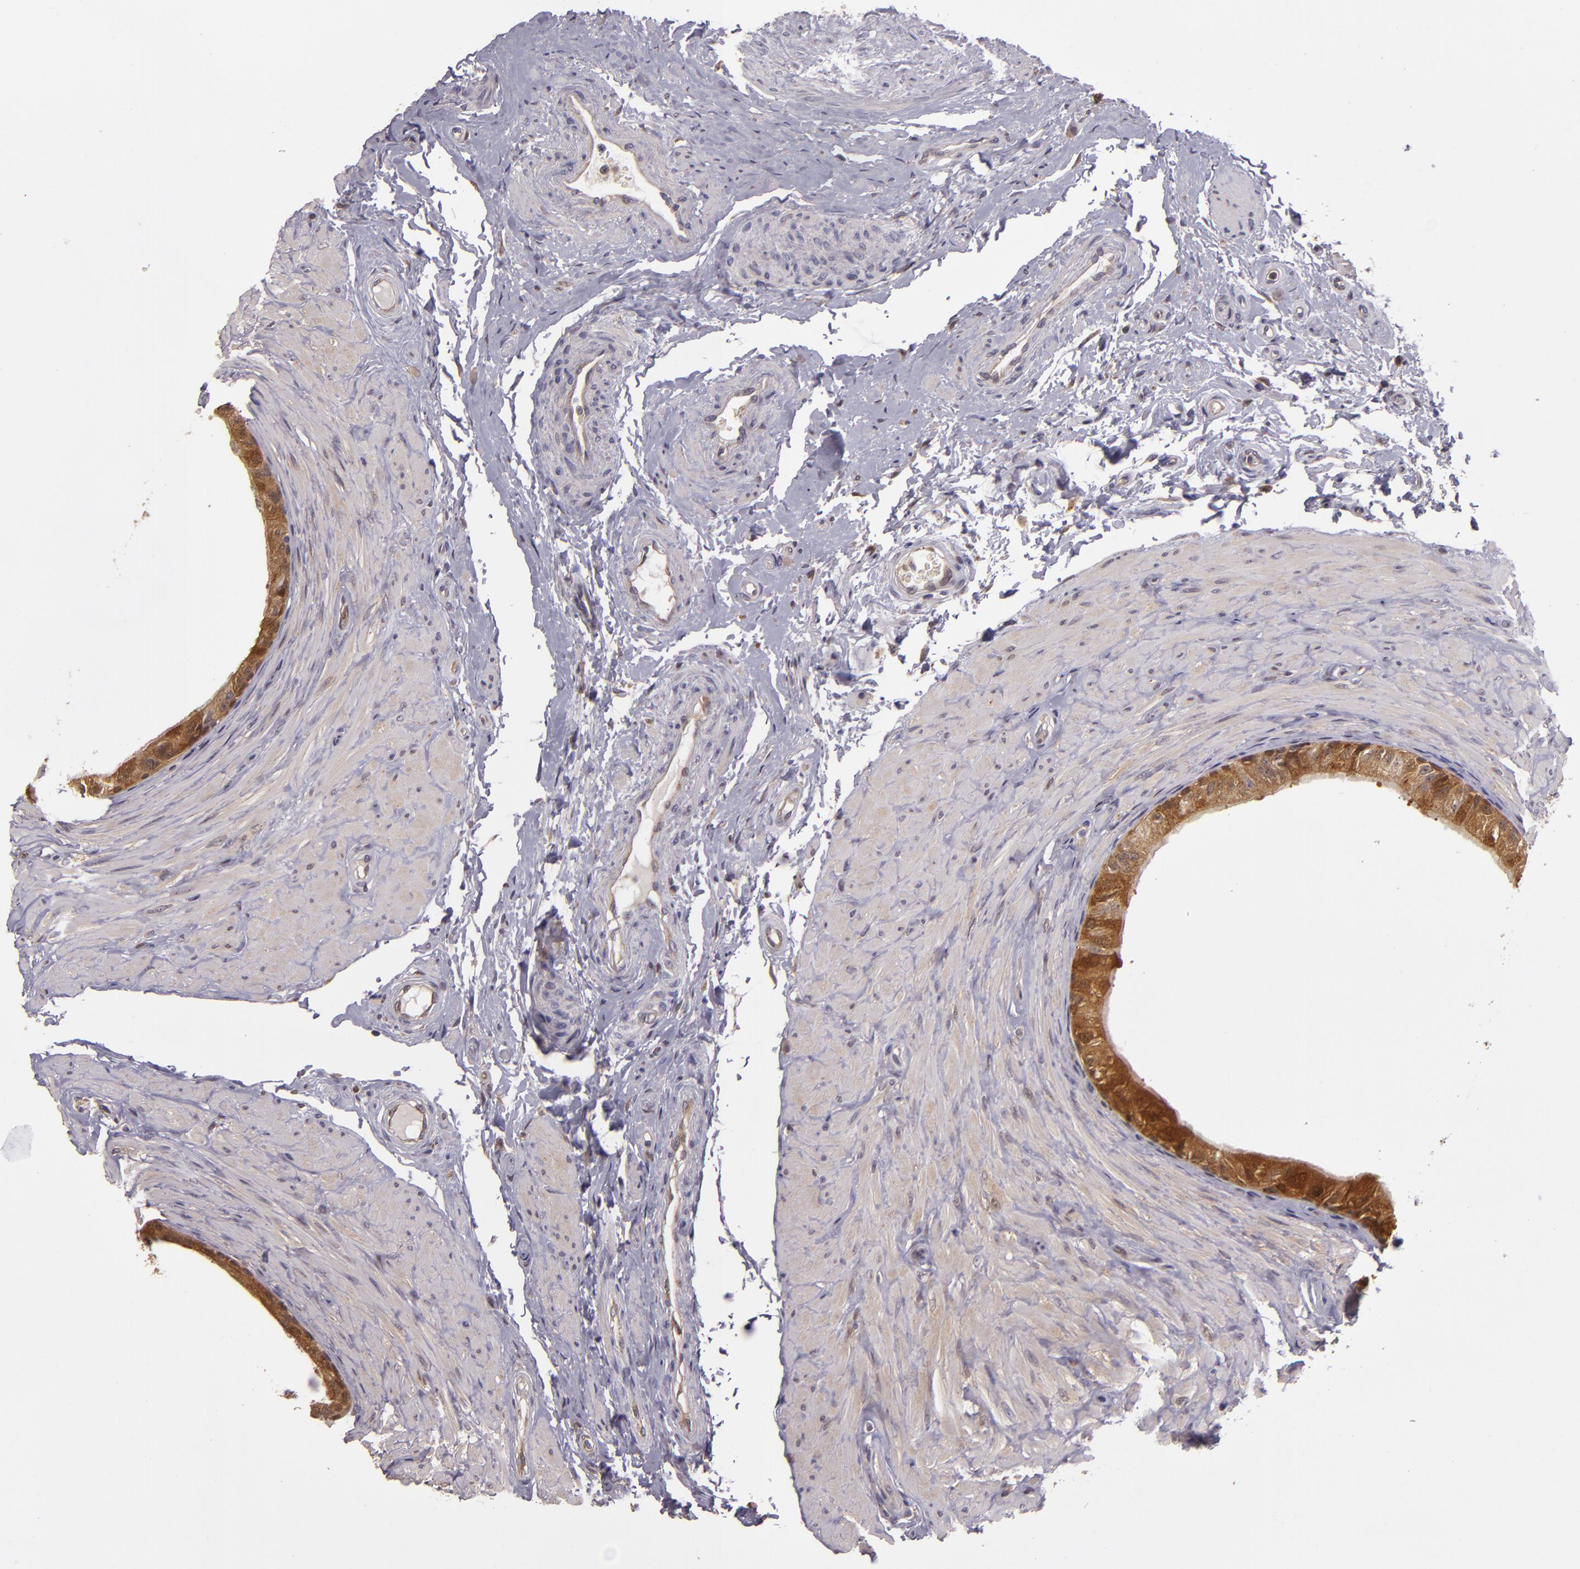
{"staining": {"intensity": "moderate", "quantity": ">75%", "location": "cytoplasmic/membranous"}, "tissue": "epididymis", "cell_type": "Glandular cells", "image_type": "normal", "snomed": [{"axis": "morphology", "description": "Normal tissue, NOS"}, {"axis": "topography", "description": "Epididymis"}], "caption": "The image demonstrates a brown stain indicating the presence of a protein in the cytoplasmic/membranous of glandular cells in epididymis.", "gene": "FHIT", "patient": {"sex": "male", "age": 68}}